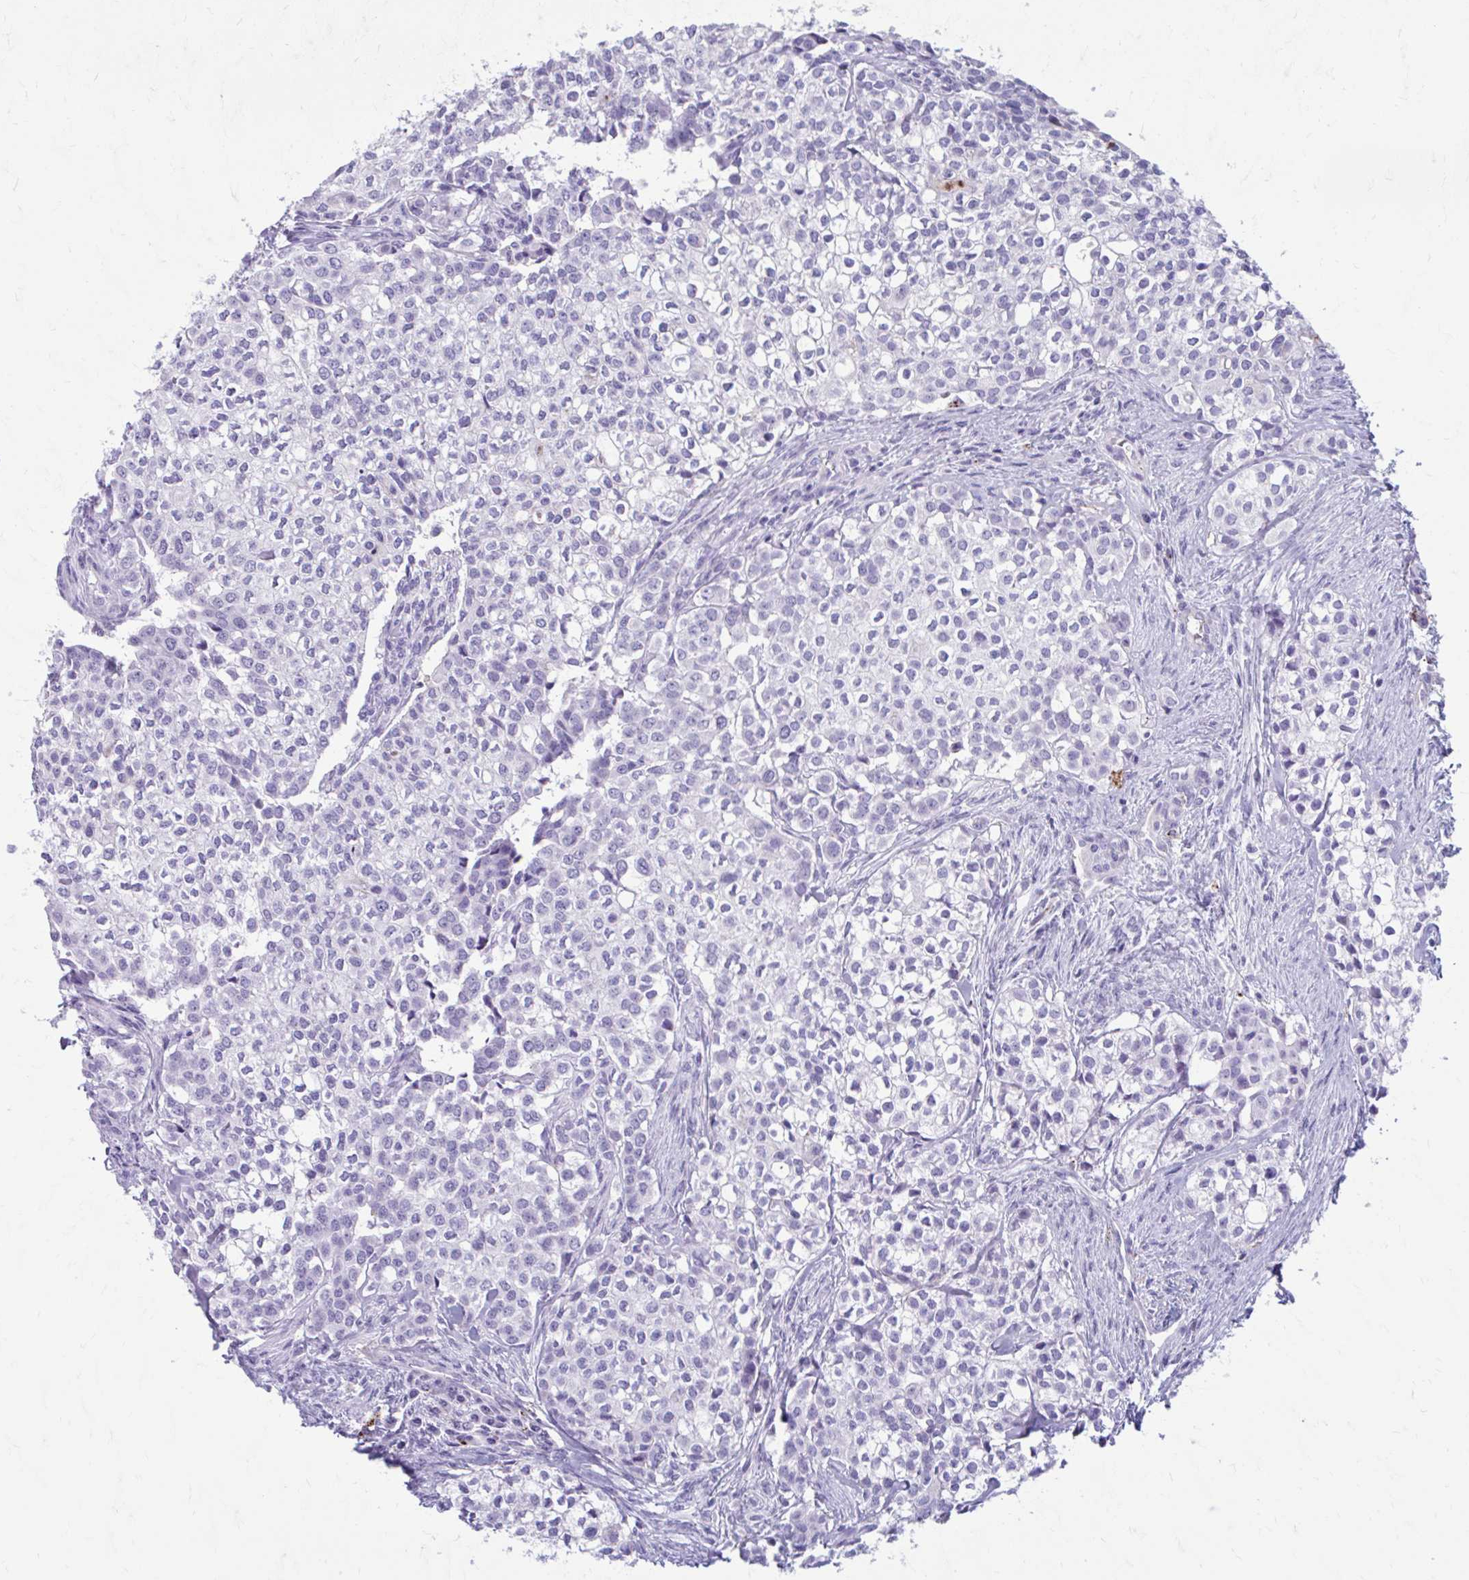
{"staining": {"intensity": "negative", "quantity": "none", "location": "none"}, "tissue": "head and neck cancer", "cell_type": "Tumor cells", "image_type": "cancer", "snomed": [{"axis": "morphology", "description": "Adenocarcinoma, NOS"}, {"axis": "topography", "description": "Head-Neck"}], "caption": "This image is of head and neck cancer stained with immunohistochemistry (IHC) to label a protein in brown with the nuclei are counter-stained blue. There is no positivity in tumor cells.", "gene": "C12orf71", "patient": {"sex": "male", "age": 81}}